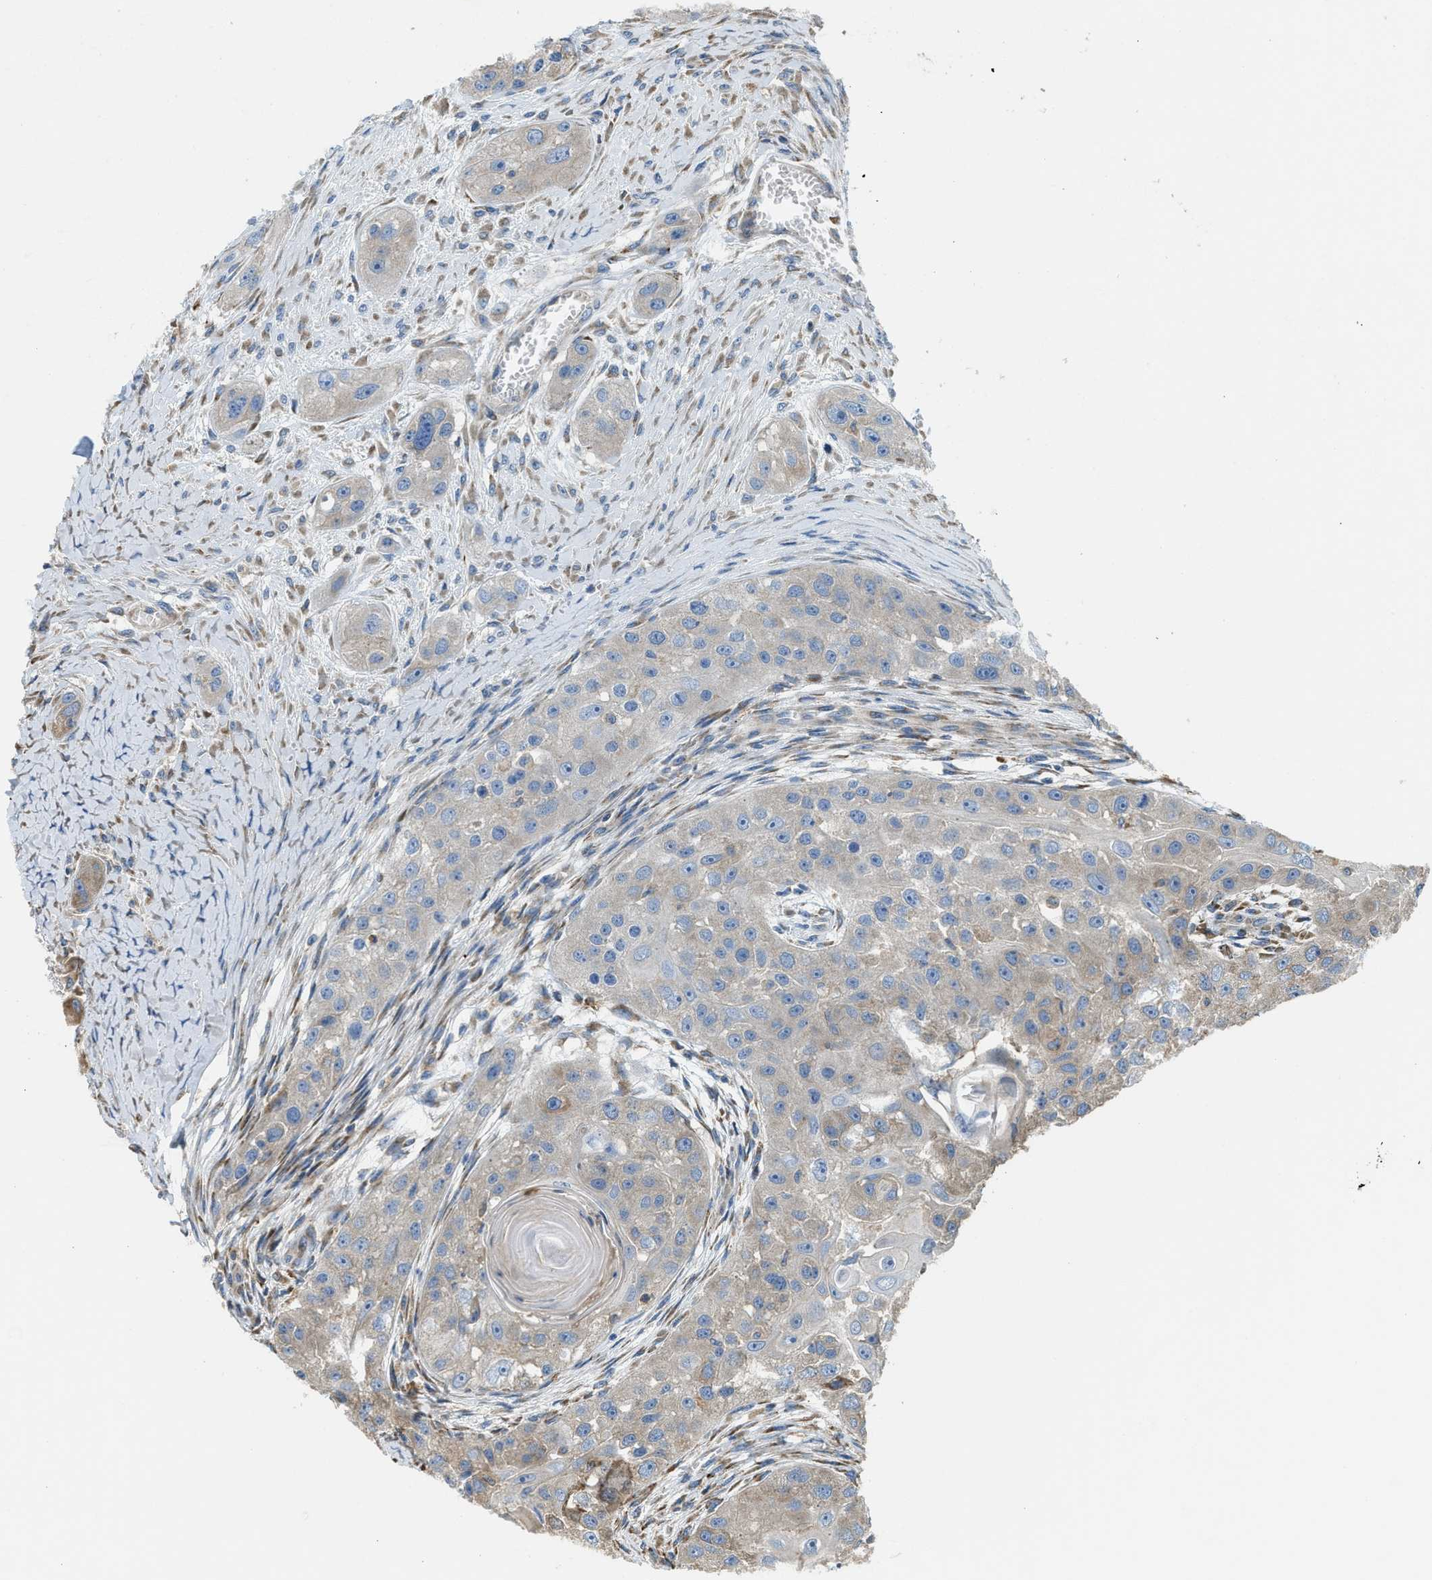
{"staining": {"intensity": "negative", "quantity": "none", "location": "none"}, "tissue": "head and neck cancer", "cell_type": "Tumor cells", "image_type": "cancer", "snomed": [{"axis": "morphology", "description": "Normal tissue, NOS"}, {"axis": "morphology", "description": "Squamous cell carcinoma, NOS"}, {"axis": "topography", "description": "Skeletal muscle"}, {"axis": "topography", "description": "Head-Neck"}], "caption": "The image demonstrates no significant expression in tumor cells of head and neck cancer.", "gene": "TMEM68", "patient": {"sex": "male", "age": 51}}